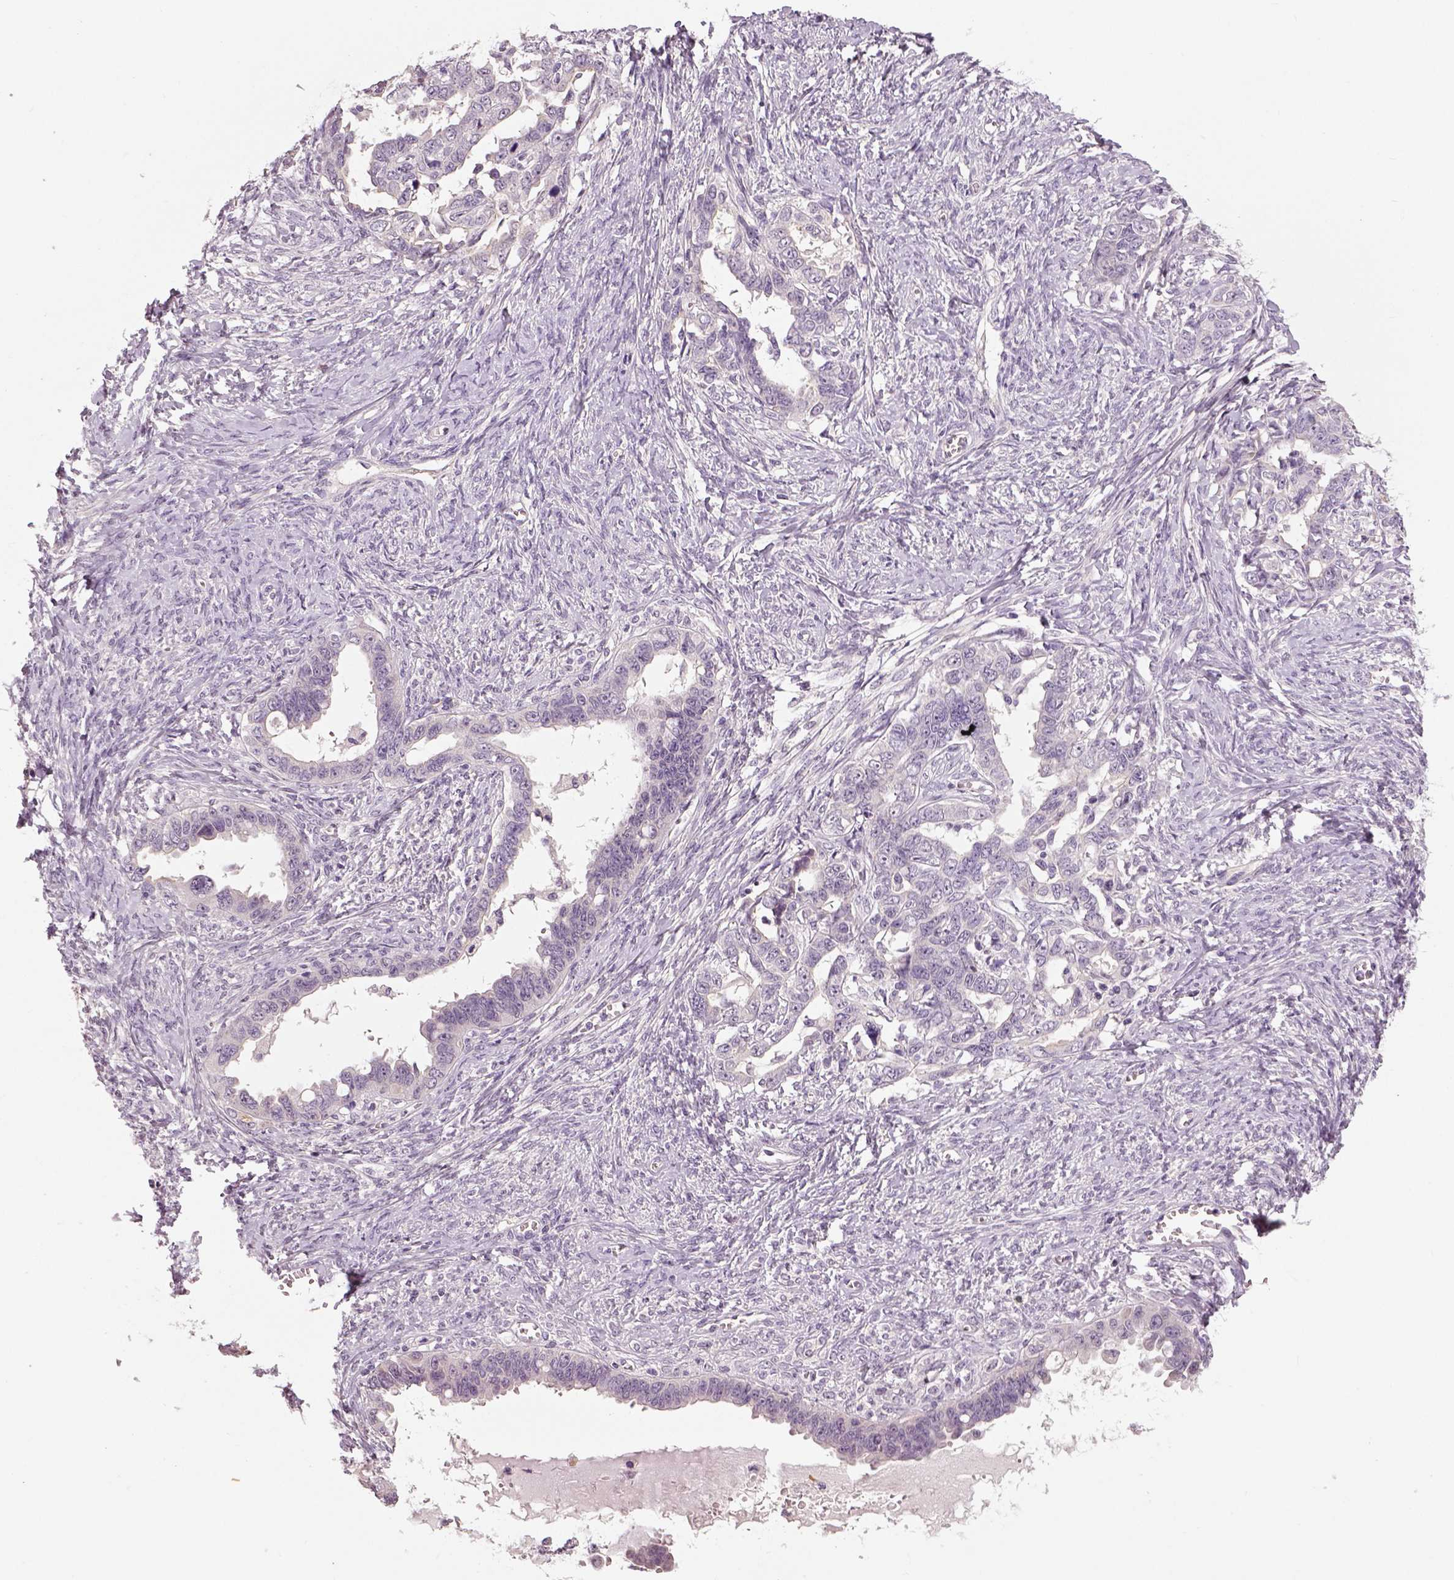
{"staining": {"intensity": "negative", "quantity": "none", "location": "none"}, "tissue": "ovarian cancer", "cell_type": "Tumor cells", "image_type": "cancer", "snomed": [{"axis": "morphology", "description": "Cystadenocarcinoma, serous, NOS"}, {"axis": "topography", "description": "Ovary"}], "caption": "An image of human serous cystadenocarcinoma (ovarian) is negative for staining in tumor cells.", "gene": "NECAB1", "patient": {"sex": "female", "age": 69}}